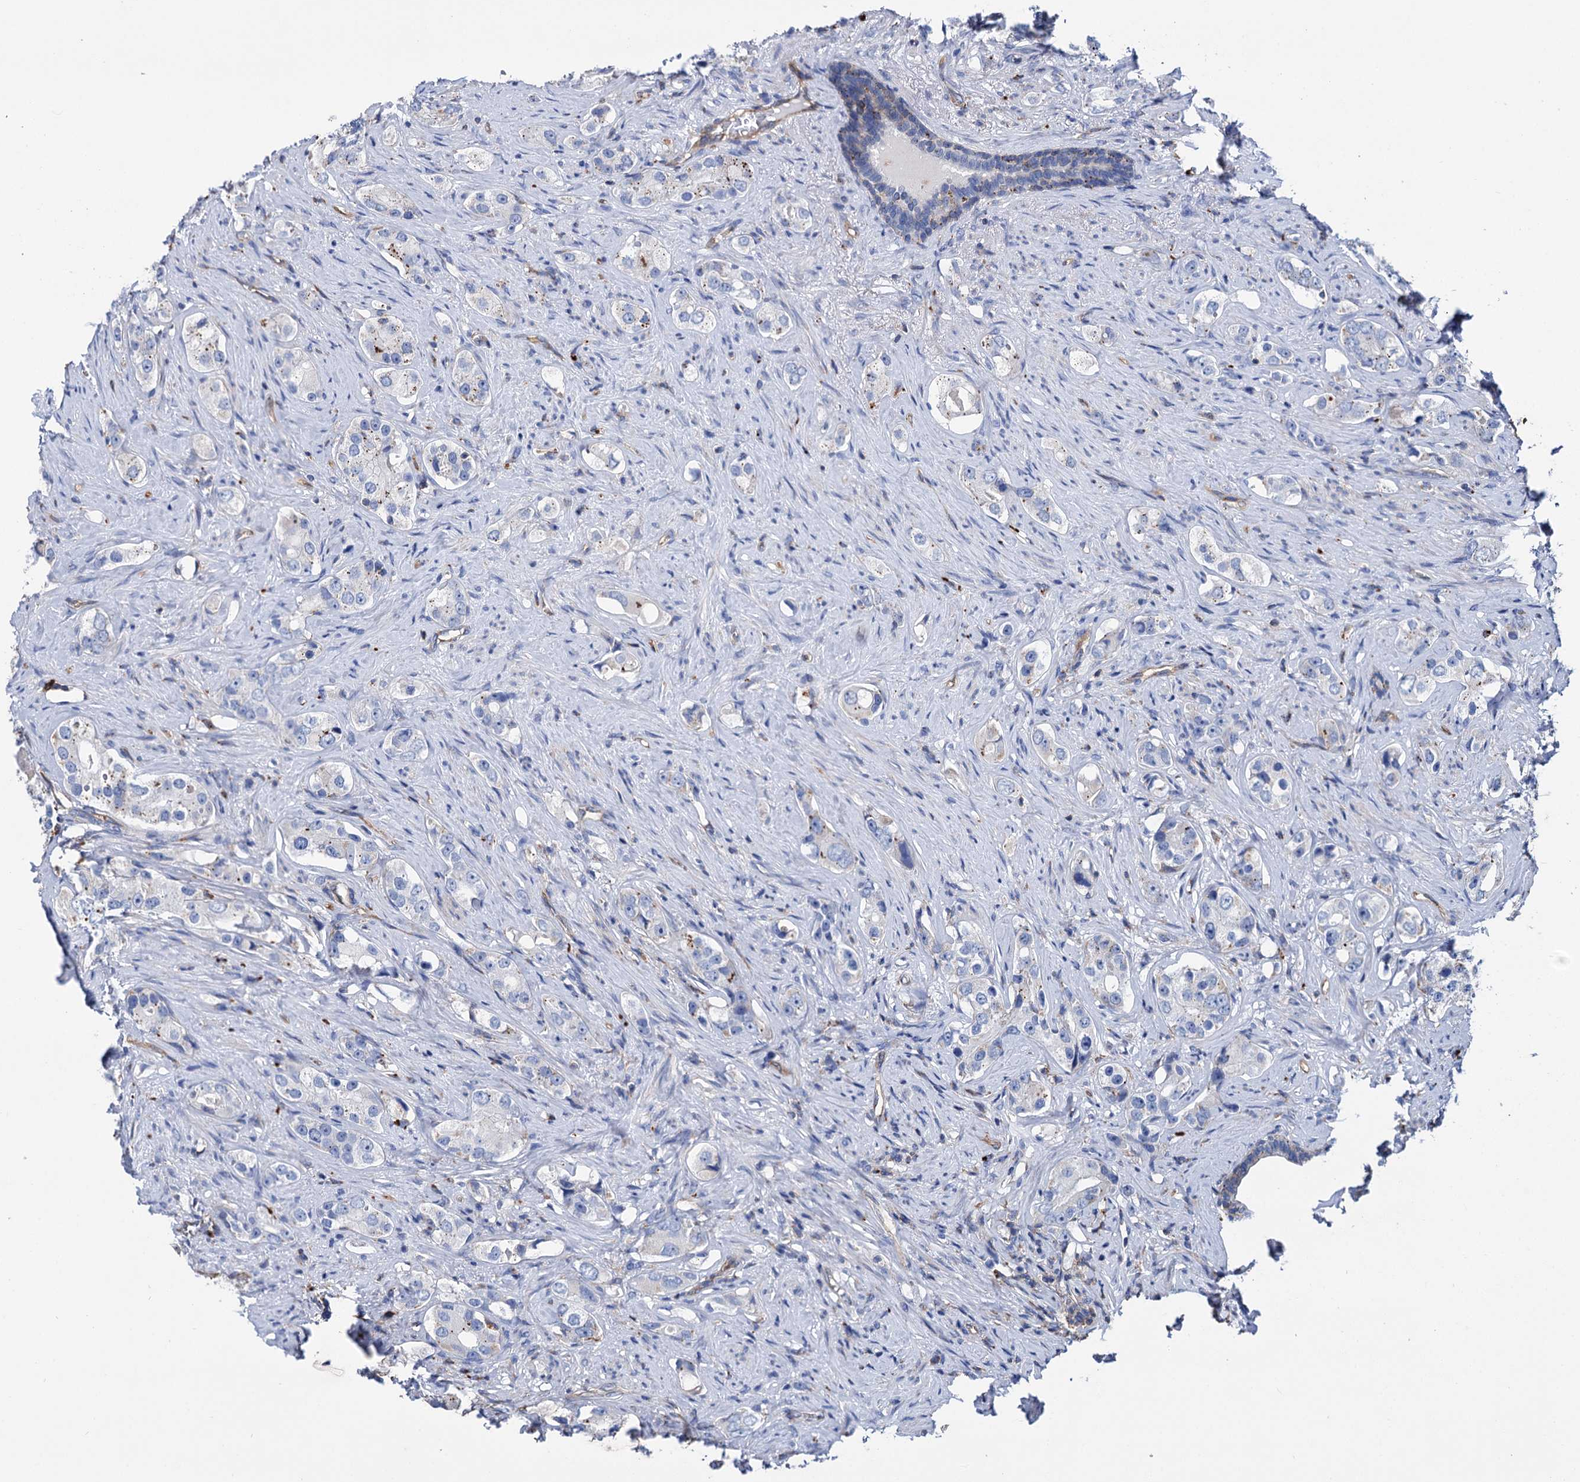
{"staining": {"intensity": "negative", "quantity": "none", "location": "none"}, "tissue": "prostate cancer", "cell_type": "Tumor cells", "image_type": "cancer", "snomed": [{"axis": "morphology", "description": "Adenocarcinoma, High grade"}, {"axis": "topography", "description": "Prostate"}], "caption": "DAB (3,3'-diaminobenzidine) immunohistochemical staining of prostate cancer (high-grade adenocarcinoma) shows no significant expression in tumor cells. Brightfield microscopy of immunohistochemistry (IHC) stained with DAB (brown) and hematoxylin (blue), captured at high magnification.", "gene": "SCPEP1", "patient": {"sex": "male", "age": 63}}